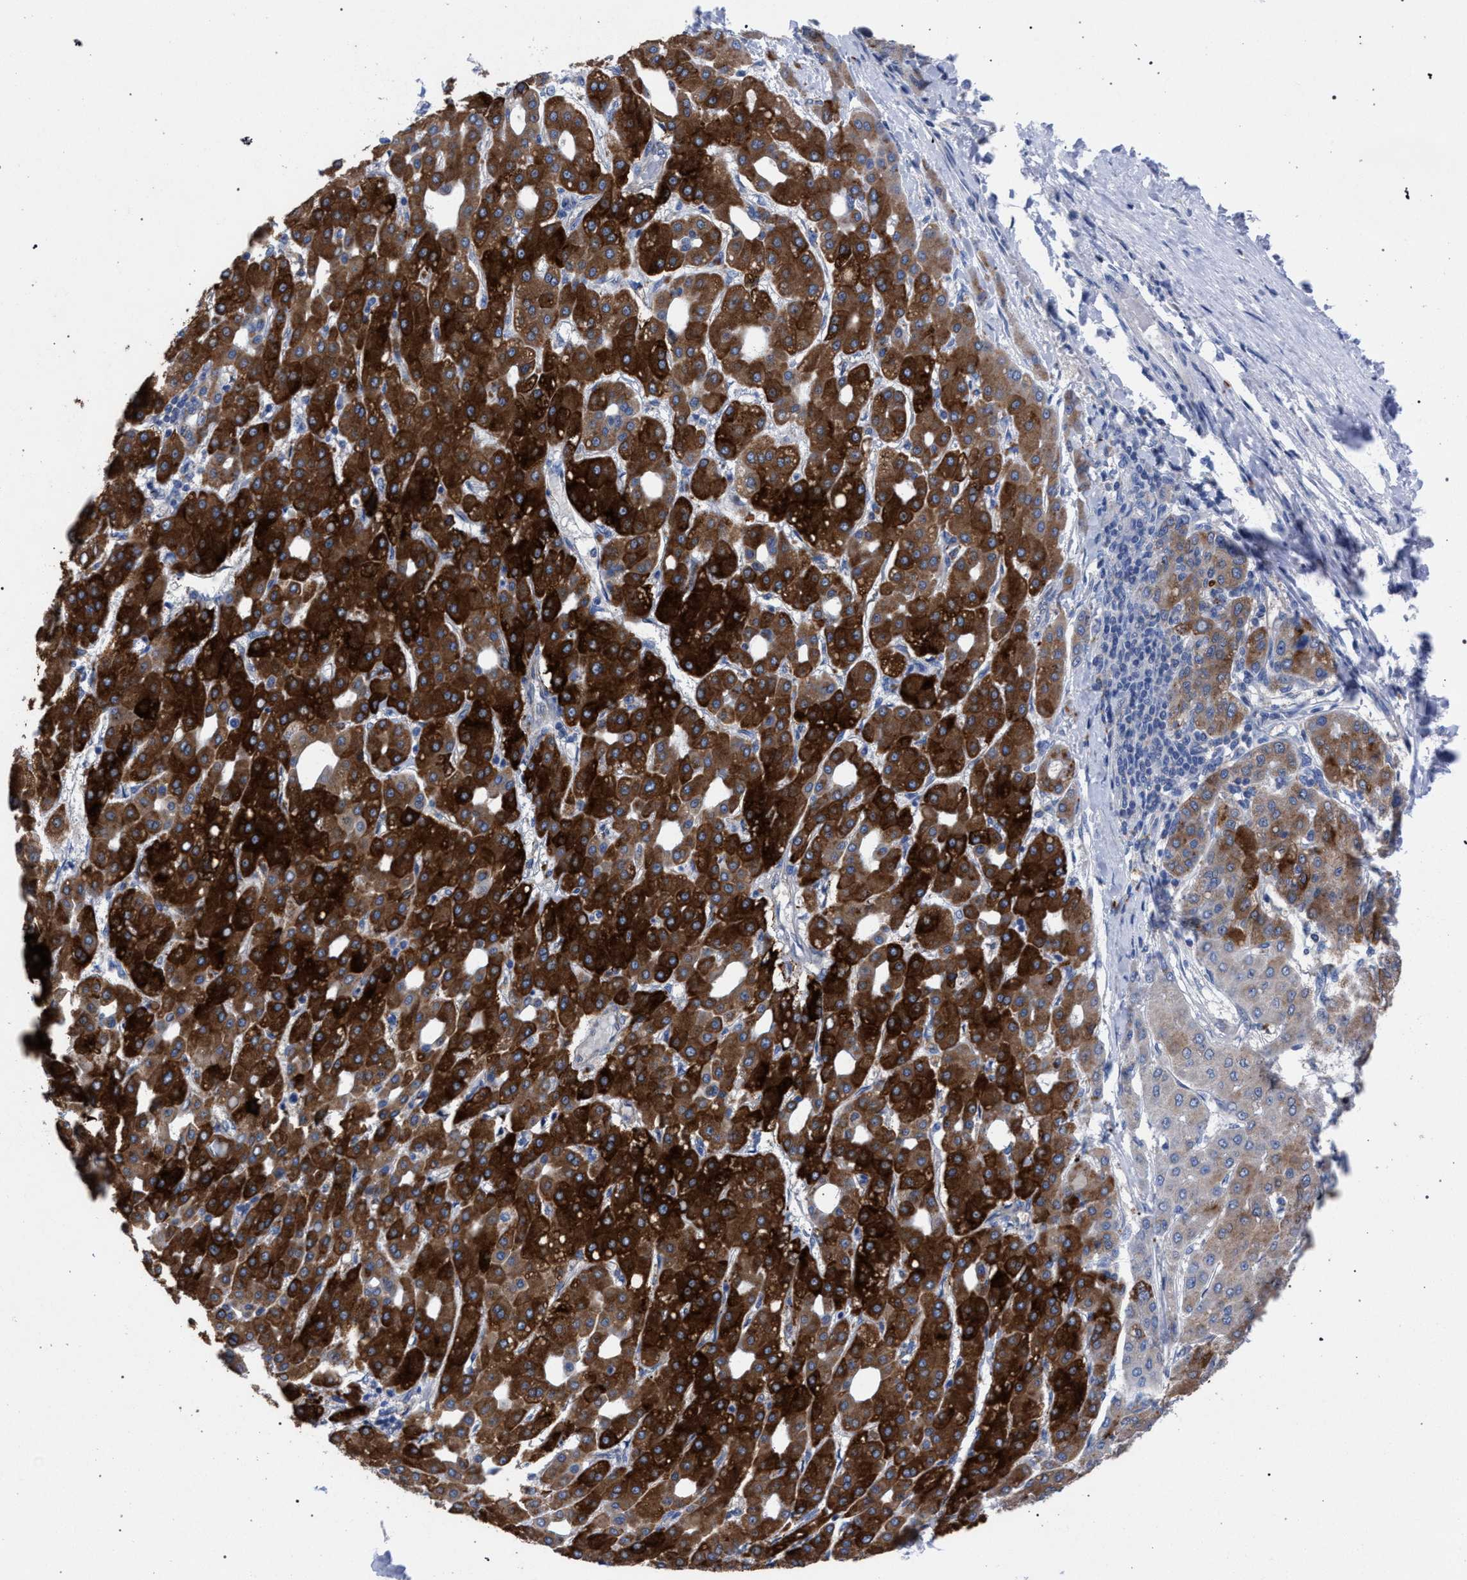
{"staining": {"intensity": "strong", "quantity": "25%-75%", "location": "cytoplasmic/membranous"}, "tissue": "liver cancer", "cell_type": "Tumor cells", "image_type": "cancer", "snomed": [{"axis": "morphology", "description": "Carcinoma, Hepatocellular, NOS"}, {"axis": "topography", "description": "Liver"}], "caption": "Immunohistochemical staining of liver cancer reveals high levels of strong cytoplasmic/membranous protein positivity in about 25%-75% of tumor cells.", "gene": "GMPR", "patient": {"sex": "male", "age": 65}}